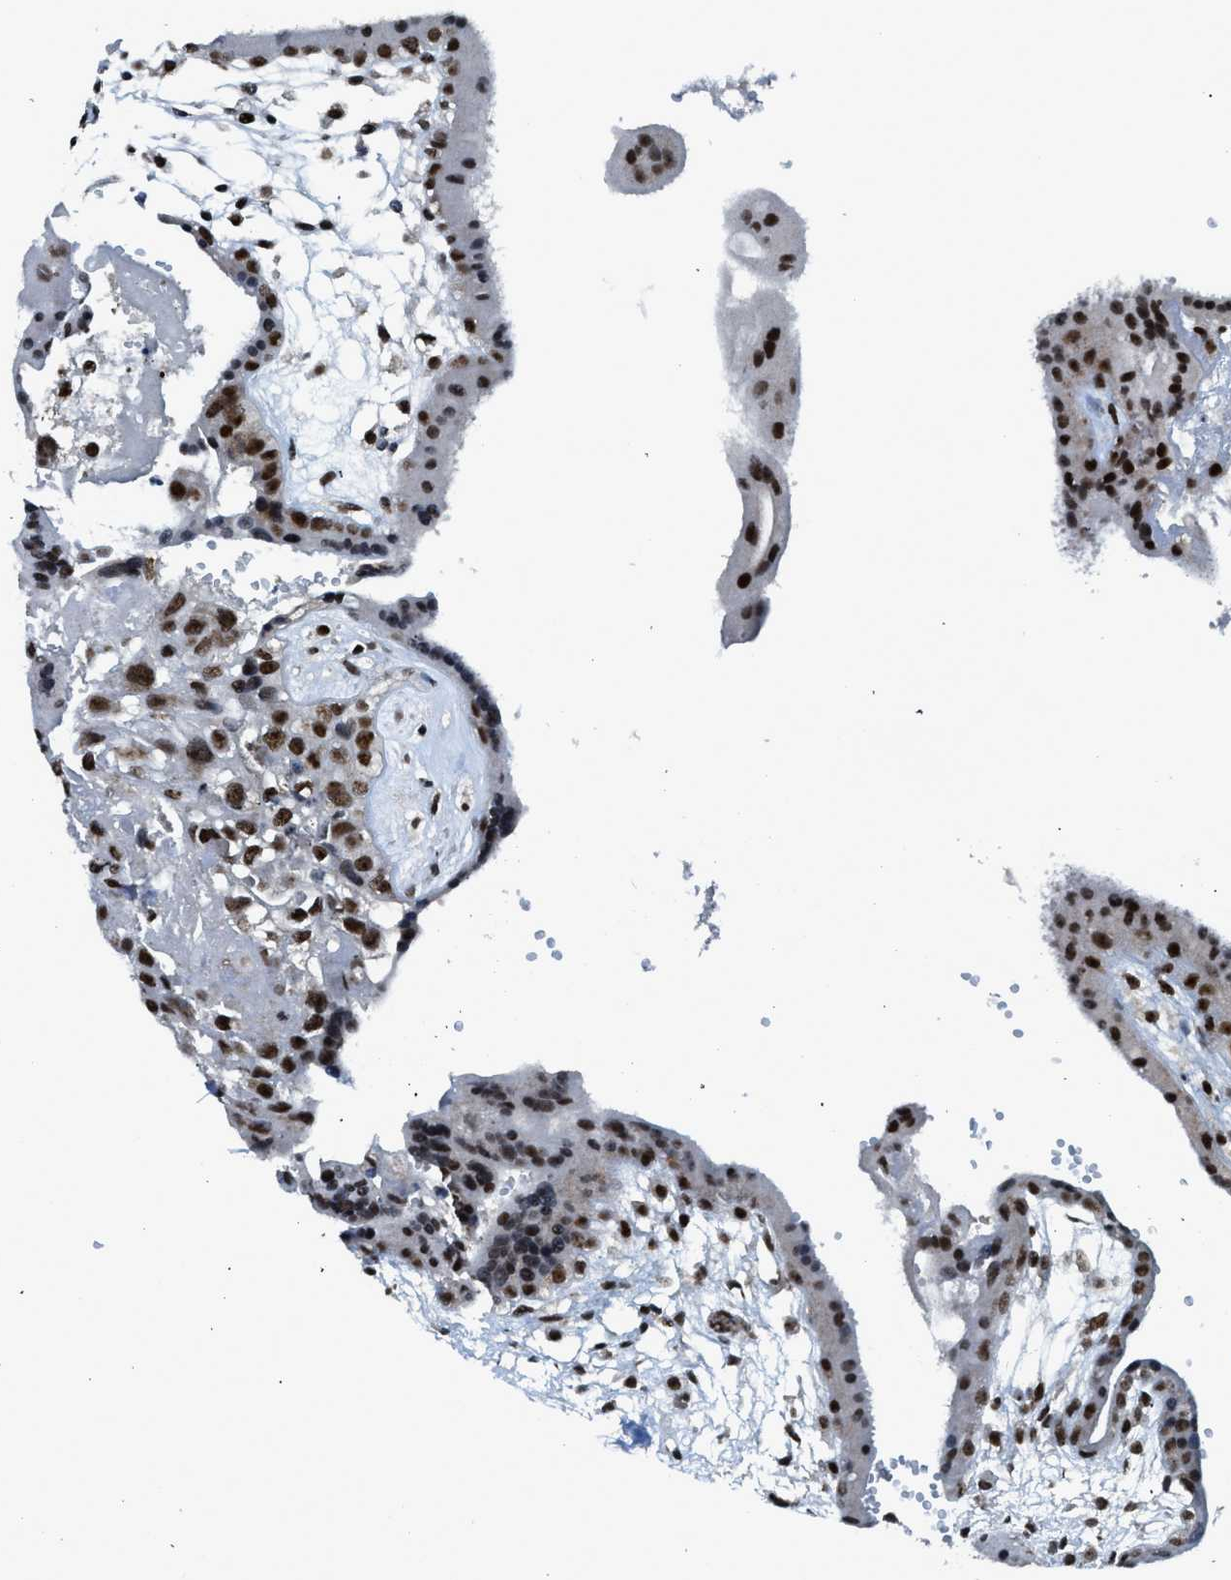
{"staining": {"intensity": "strong", "quantity": ">75%", "location": "nuclear"}, "tissue": "fallopian tube", "cell_type": "Glandular cells", "image_type": "normal", "snomed": [{"axis": "morphology", "description": "Normal tissue, NOS"}, {"axis": "topography", "description": "Fallopian tube"}, {"axis": "topography", "description": "Placenta"}], "caption": "Glandular cells reveal strong nuclear staining in approximately >75% of cells in benign fallopian tube. (IHC, brightfield microscopy, high magnification).", "gene": "RAD51B", "patient": {"sex": "female", "age": 34}}